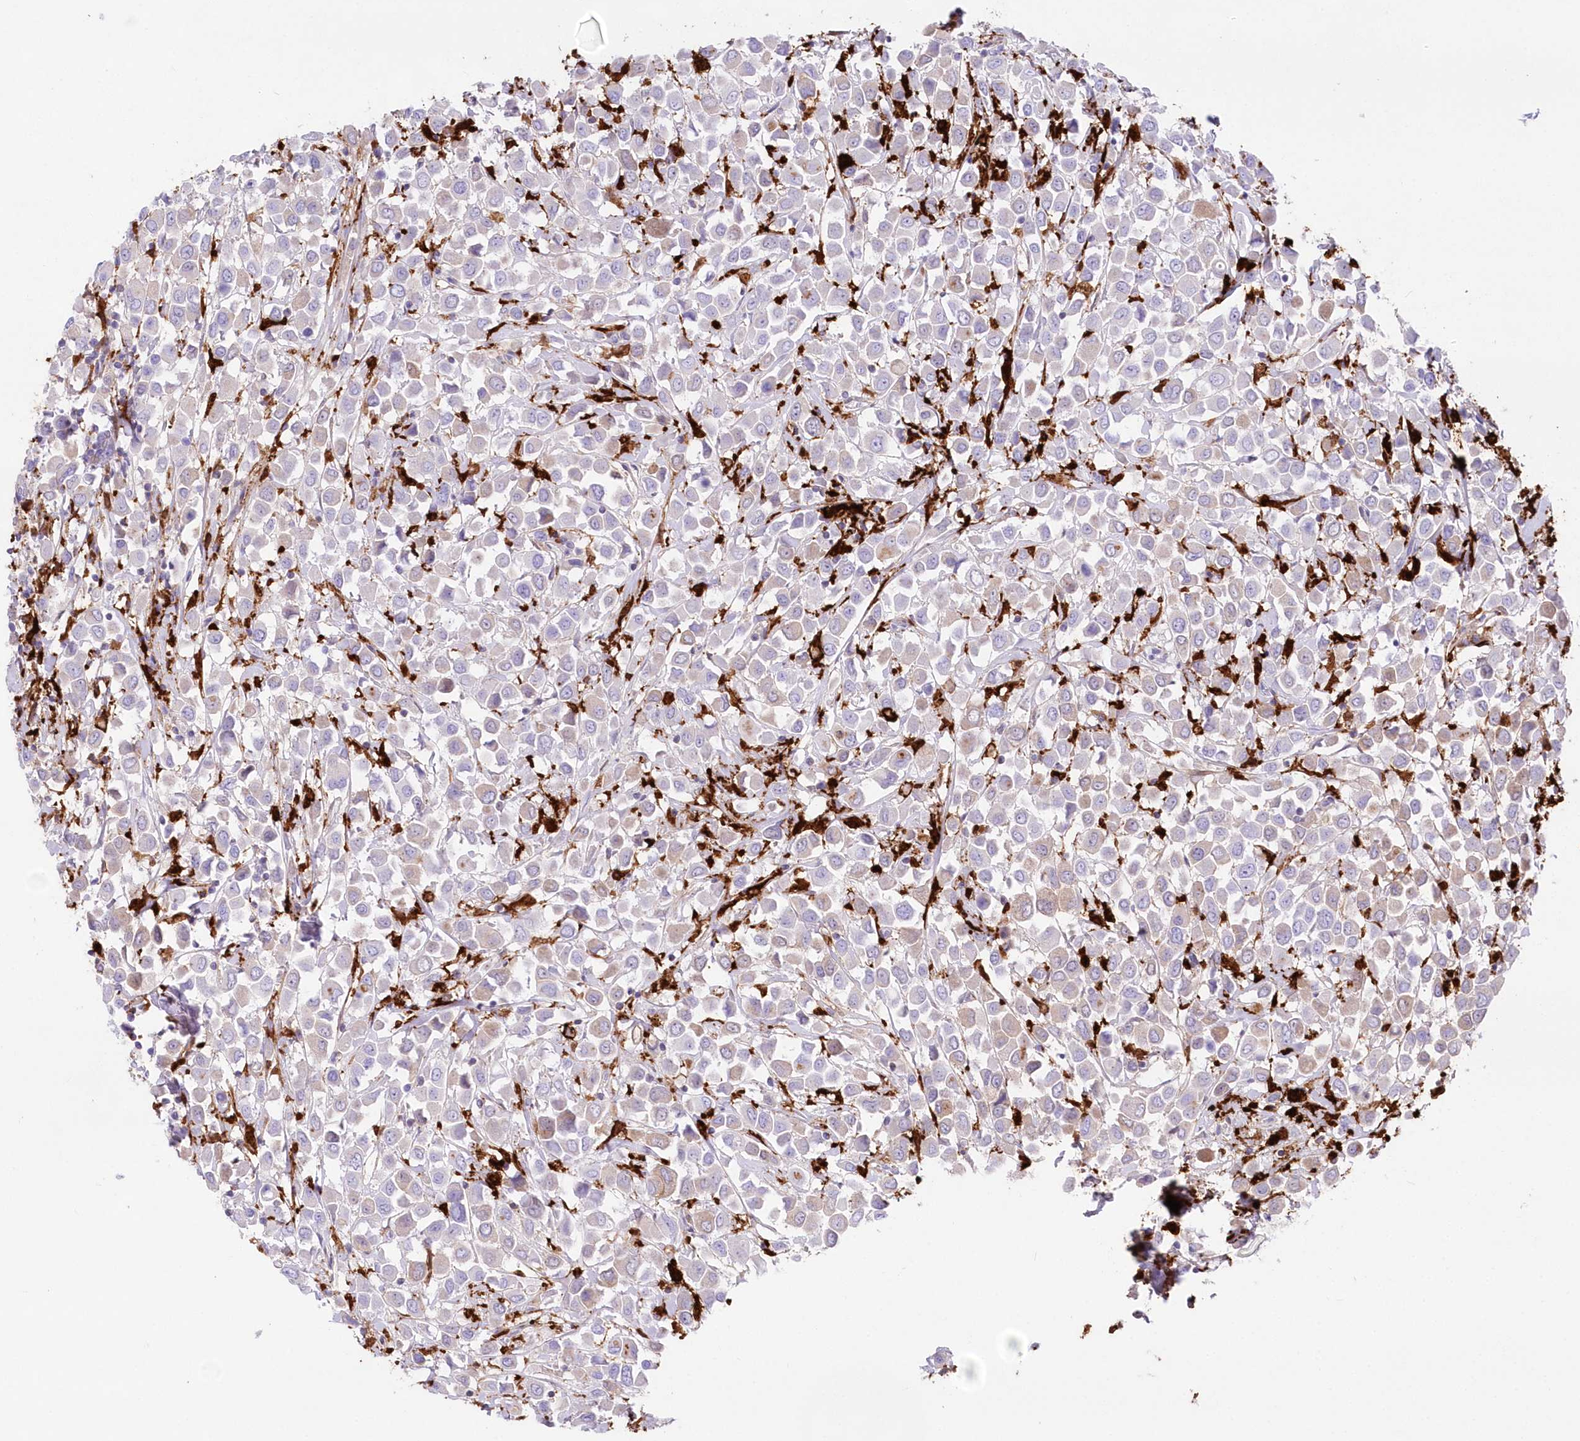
{"staining": {"intensity": "negative", "quantity": "none", "location": "none"}, "tissue": "breast cancer", "cell_type": "Tumor cells", "image_type": "cancer", "snomed": [{"axis": "morphology", "description": "Duct carcinoma"}, {"axis": "topography", "description": "Breast"}], "caption": "Immunohistochemical staining of human breast cancer shows no significant staining in tumor cells.", "gene": "DNAJC19", "patient": {"sex": "female", "age": 61}}